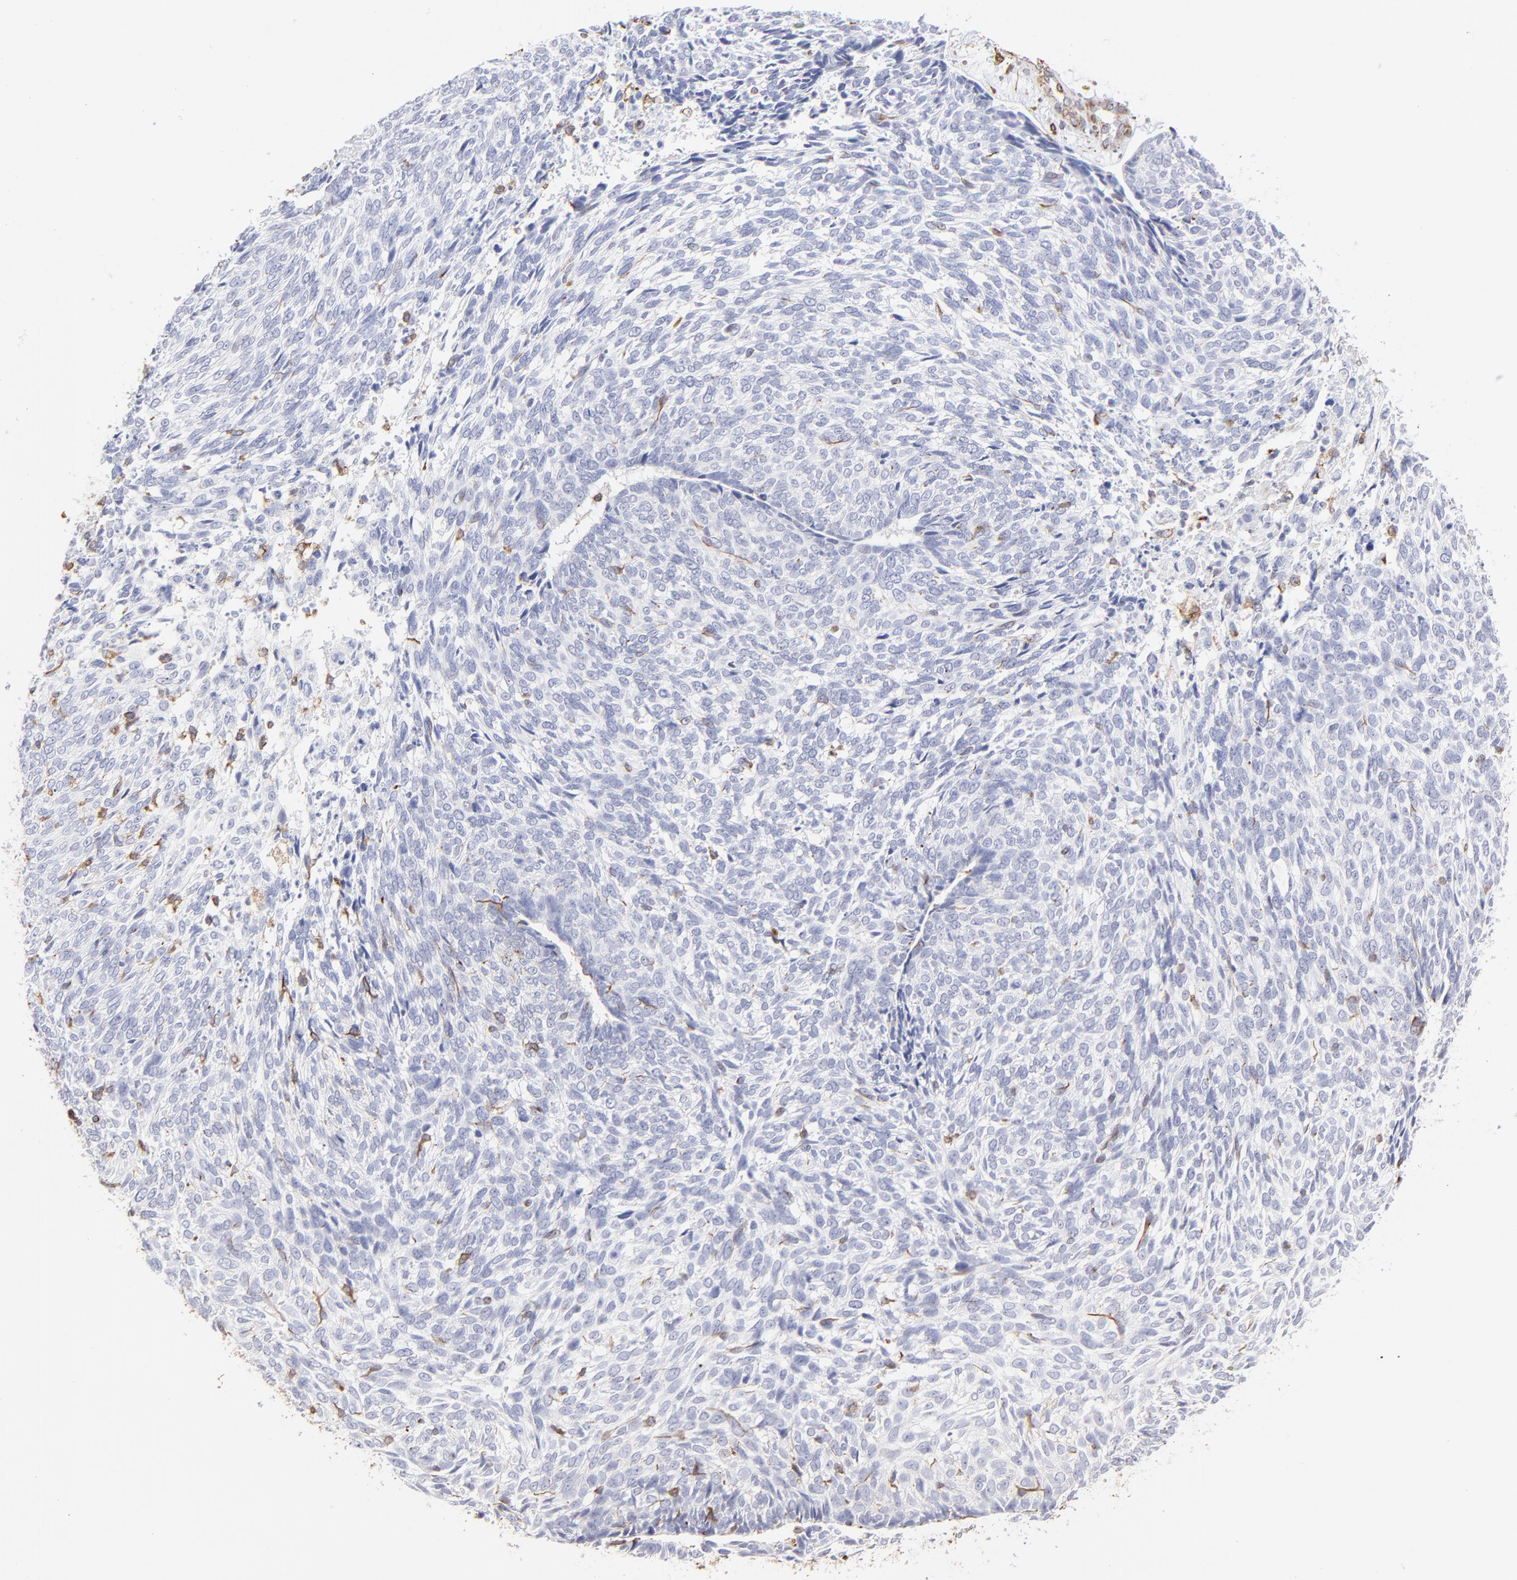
{"staining": {"intensity": "negative", "quantity": "none", "location": "none"}, "tissue": "skin cancer", "cell_type": "Tumor cells", "image_type": "cancer", "snomed": [{"axis": "morphology", "description": "Basal cell carcinoma"}, {"axis": "topography", "description": "Skin"}], "caption": "This is an IHC micrograph of skin cancer. There is no expression in tumor cells.", "gene": "COX8C", "patient": {"sex": "male", "age": 72}}